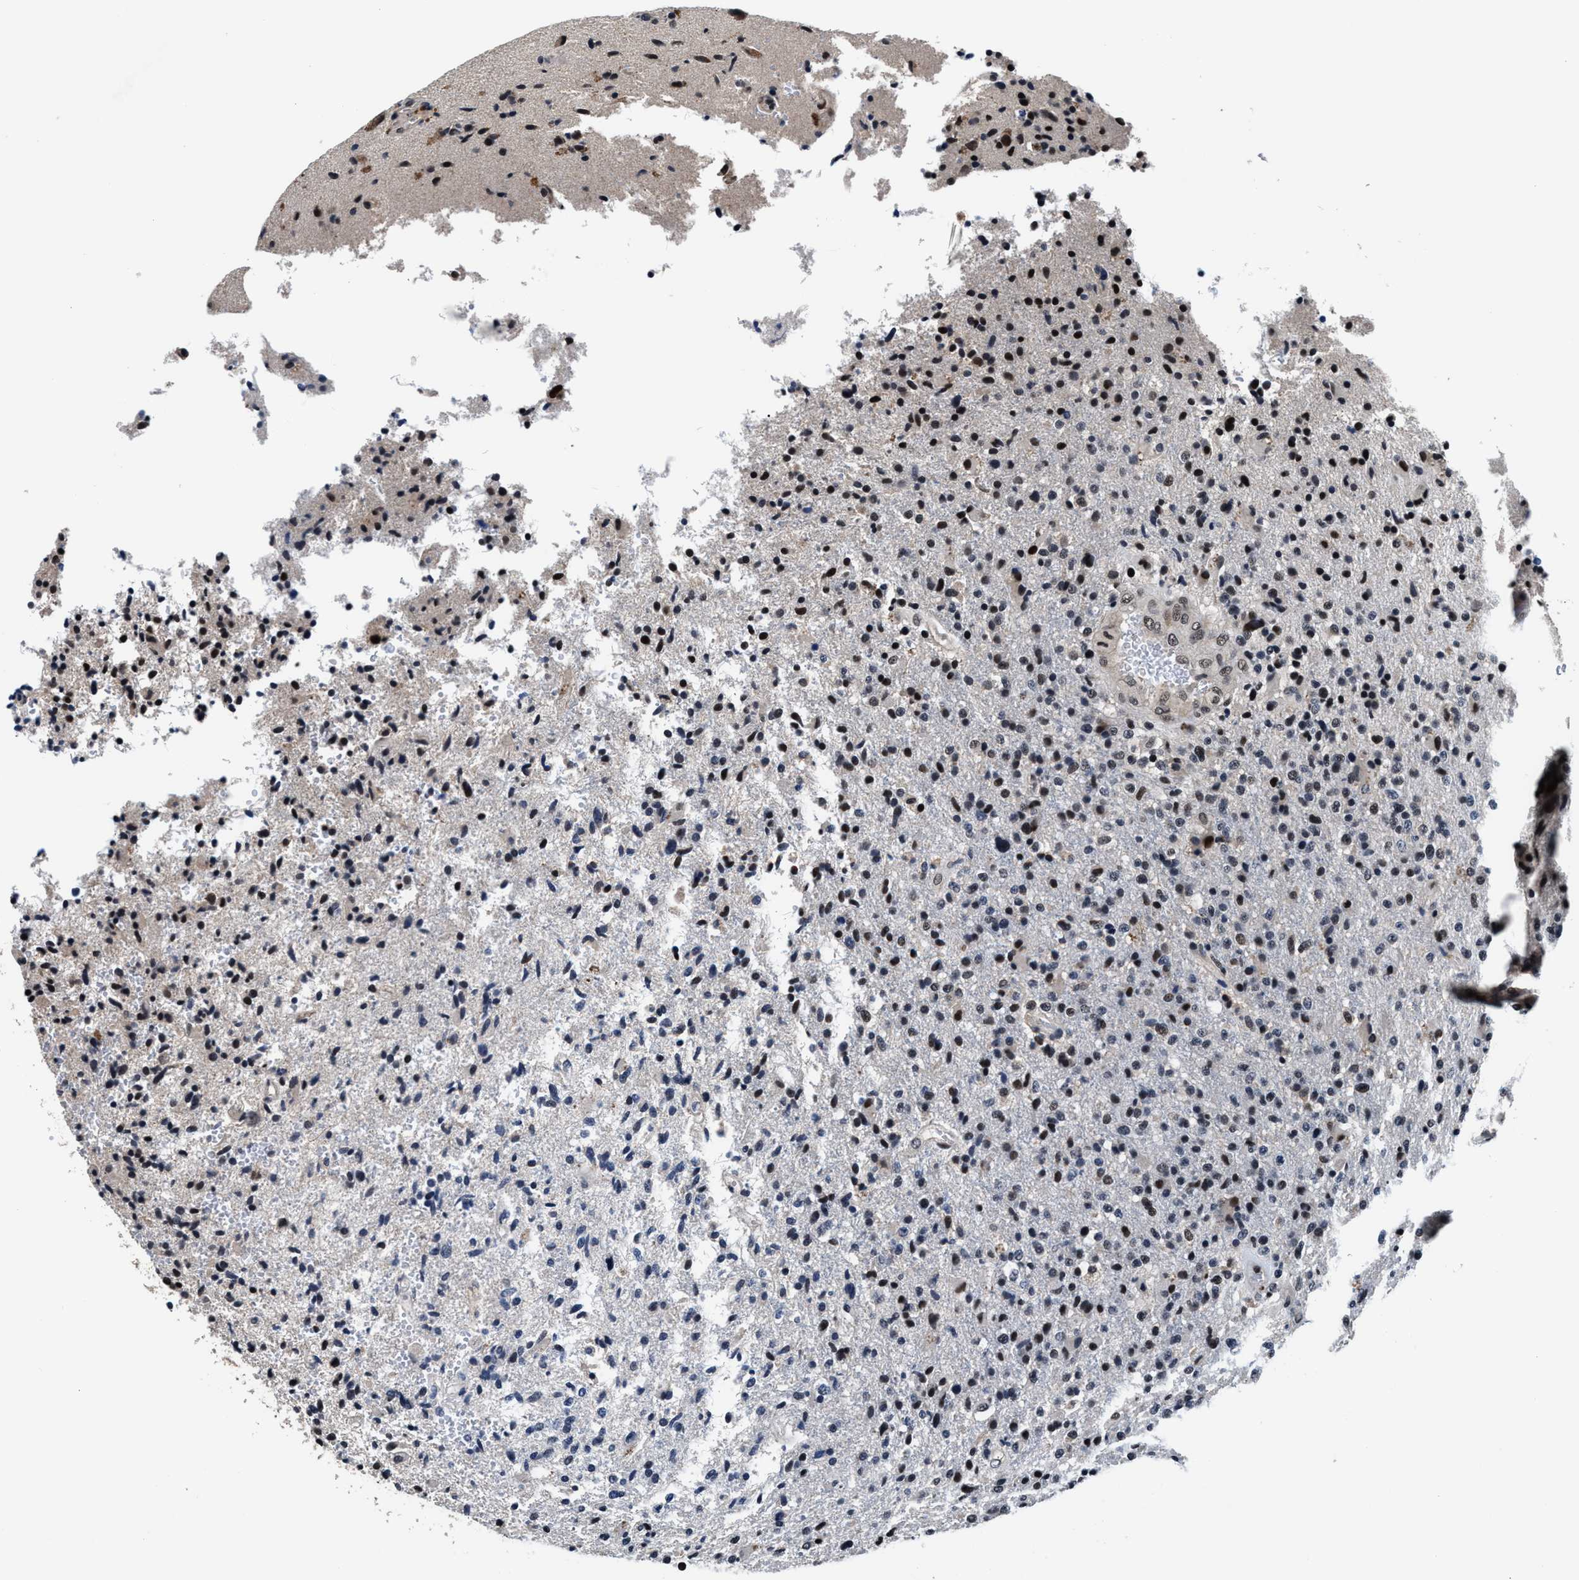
{"staining": {"intensity": "moderate", "quantity": "<25%", "location": "nuclear"}, "tissue": "glioma", "cell_type": "Tumor cells", "image_type": "cancer", "snomed": [{"axis": "morphology", "description": "Glioma, malignant, High grade"}, {"axis": "topography", "description": "Brain"}], "caption": "Immunohistochemical staining of human glioma displays moderate nuclear protein staining in approximately <25% of tumor cells.", "gene": "USP16", "patient": {"sex": "male", "age": 72}}